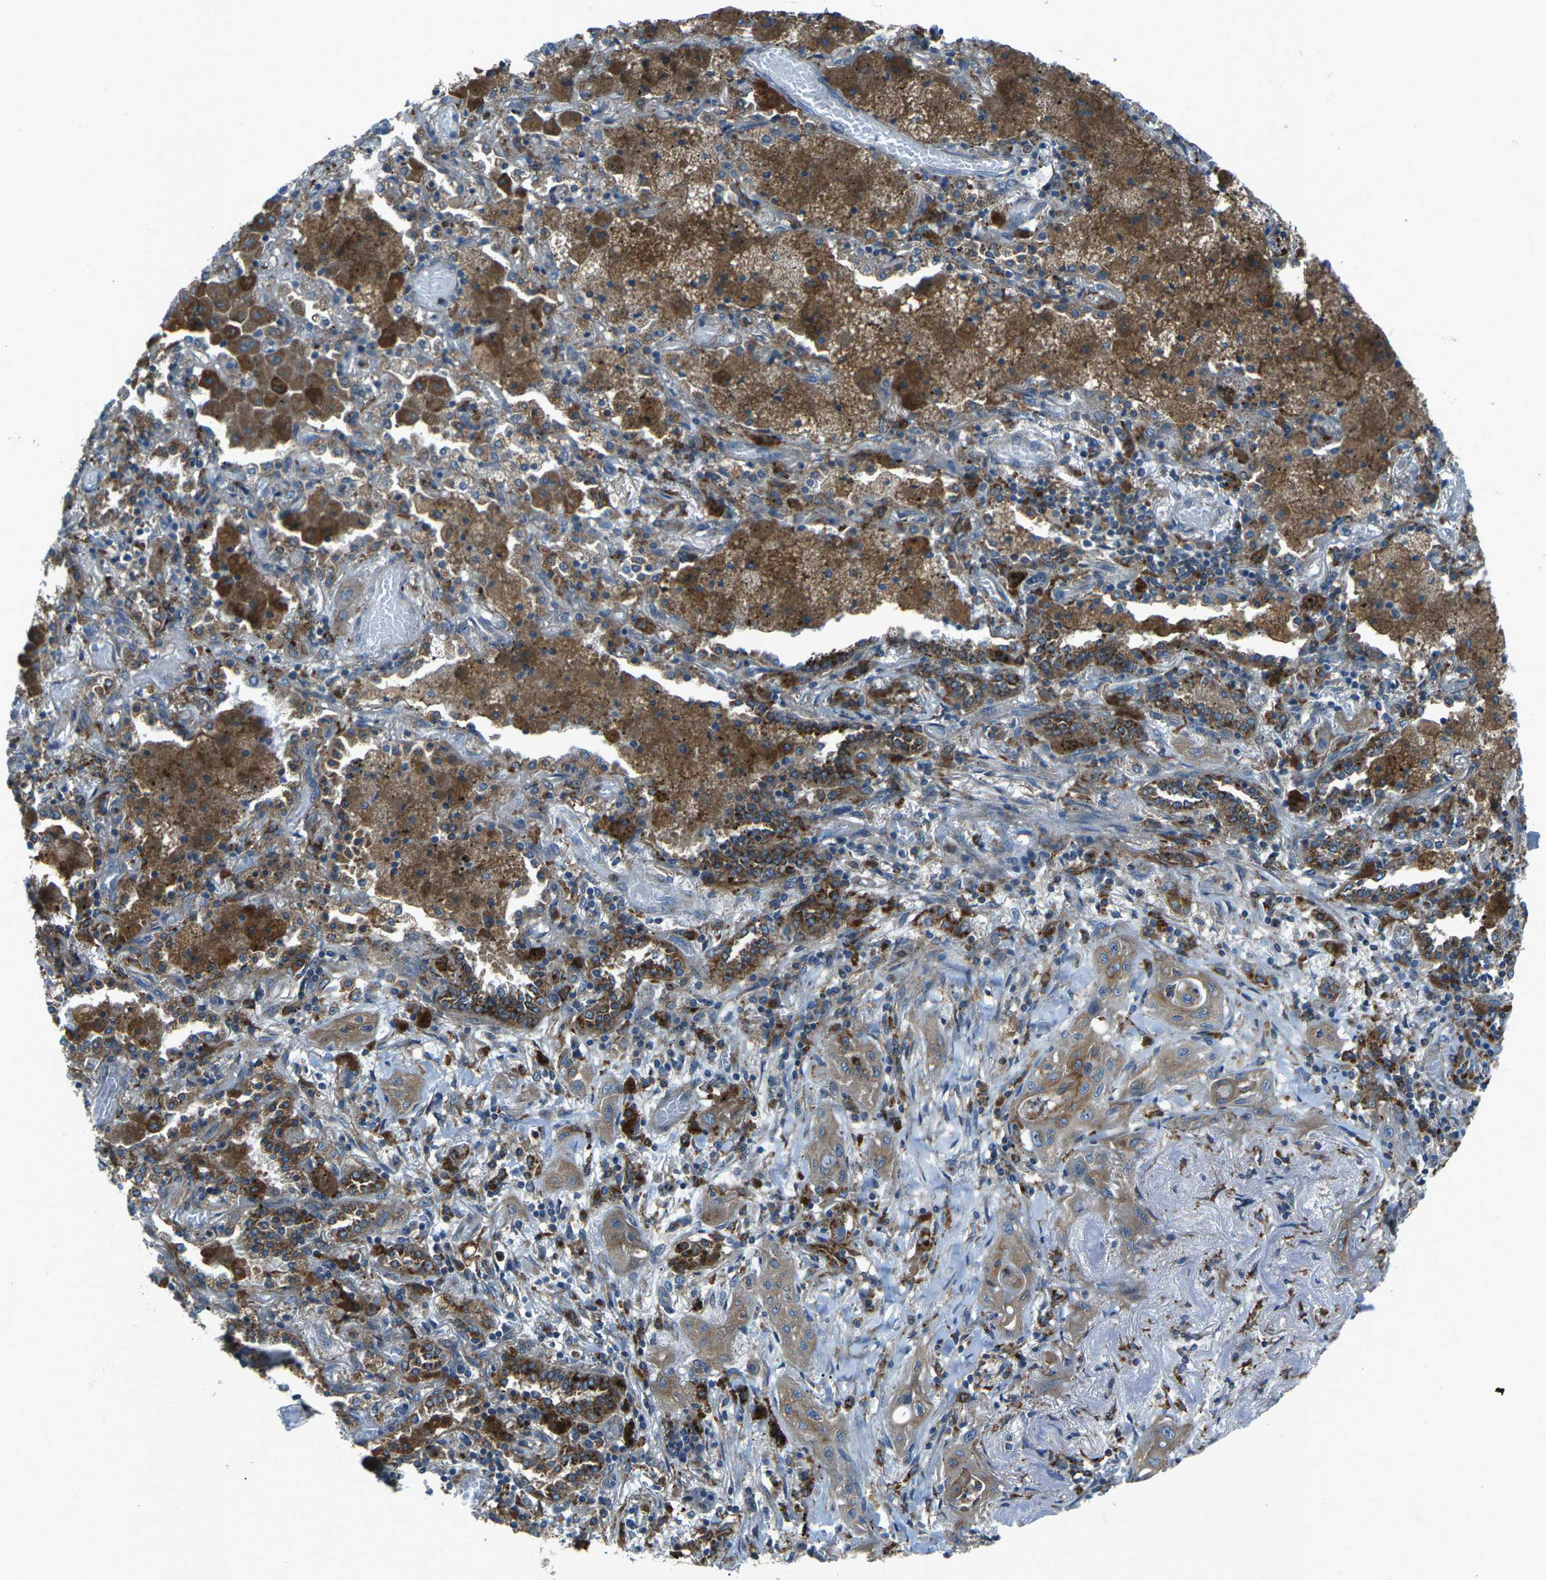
{"staining": {"intensity": "strong", "quantity": "25%-75%", "location": "cytoplasmic/membranous"}, "tissue": "lung cancer", "cell_type": "Tumor cells", "image_type": "cancer", "snomed": [{"axis": "morphology", "description": "Squamous cell carcinoma, NOS"}, {"axis": "topography", "description": "Lung"}], "caption": "Tumor cells demonstrate high levels of strong cytoplasmic/membranous expression in approximately 25%-75% of cells in human lung cancer. The staining was performed using DAB (3,3'-diaminobenzidine), with brown indicating positive protein expression. Nuclei are stained blue with hematoxylin.", "gene": "CDK17", "patient": {"sex": "female", "age": 47}}